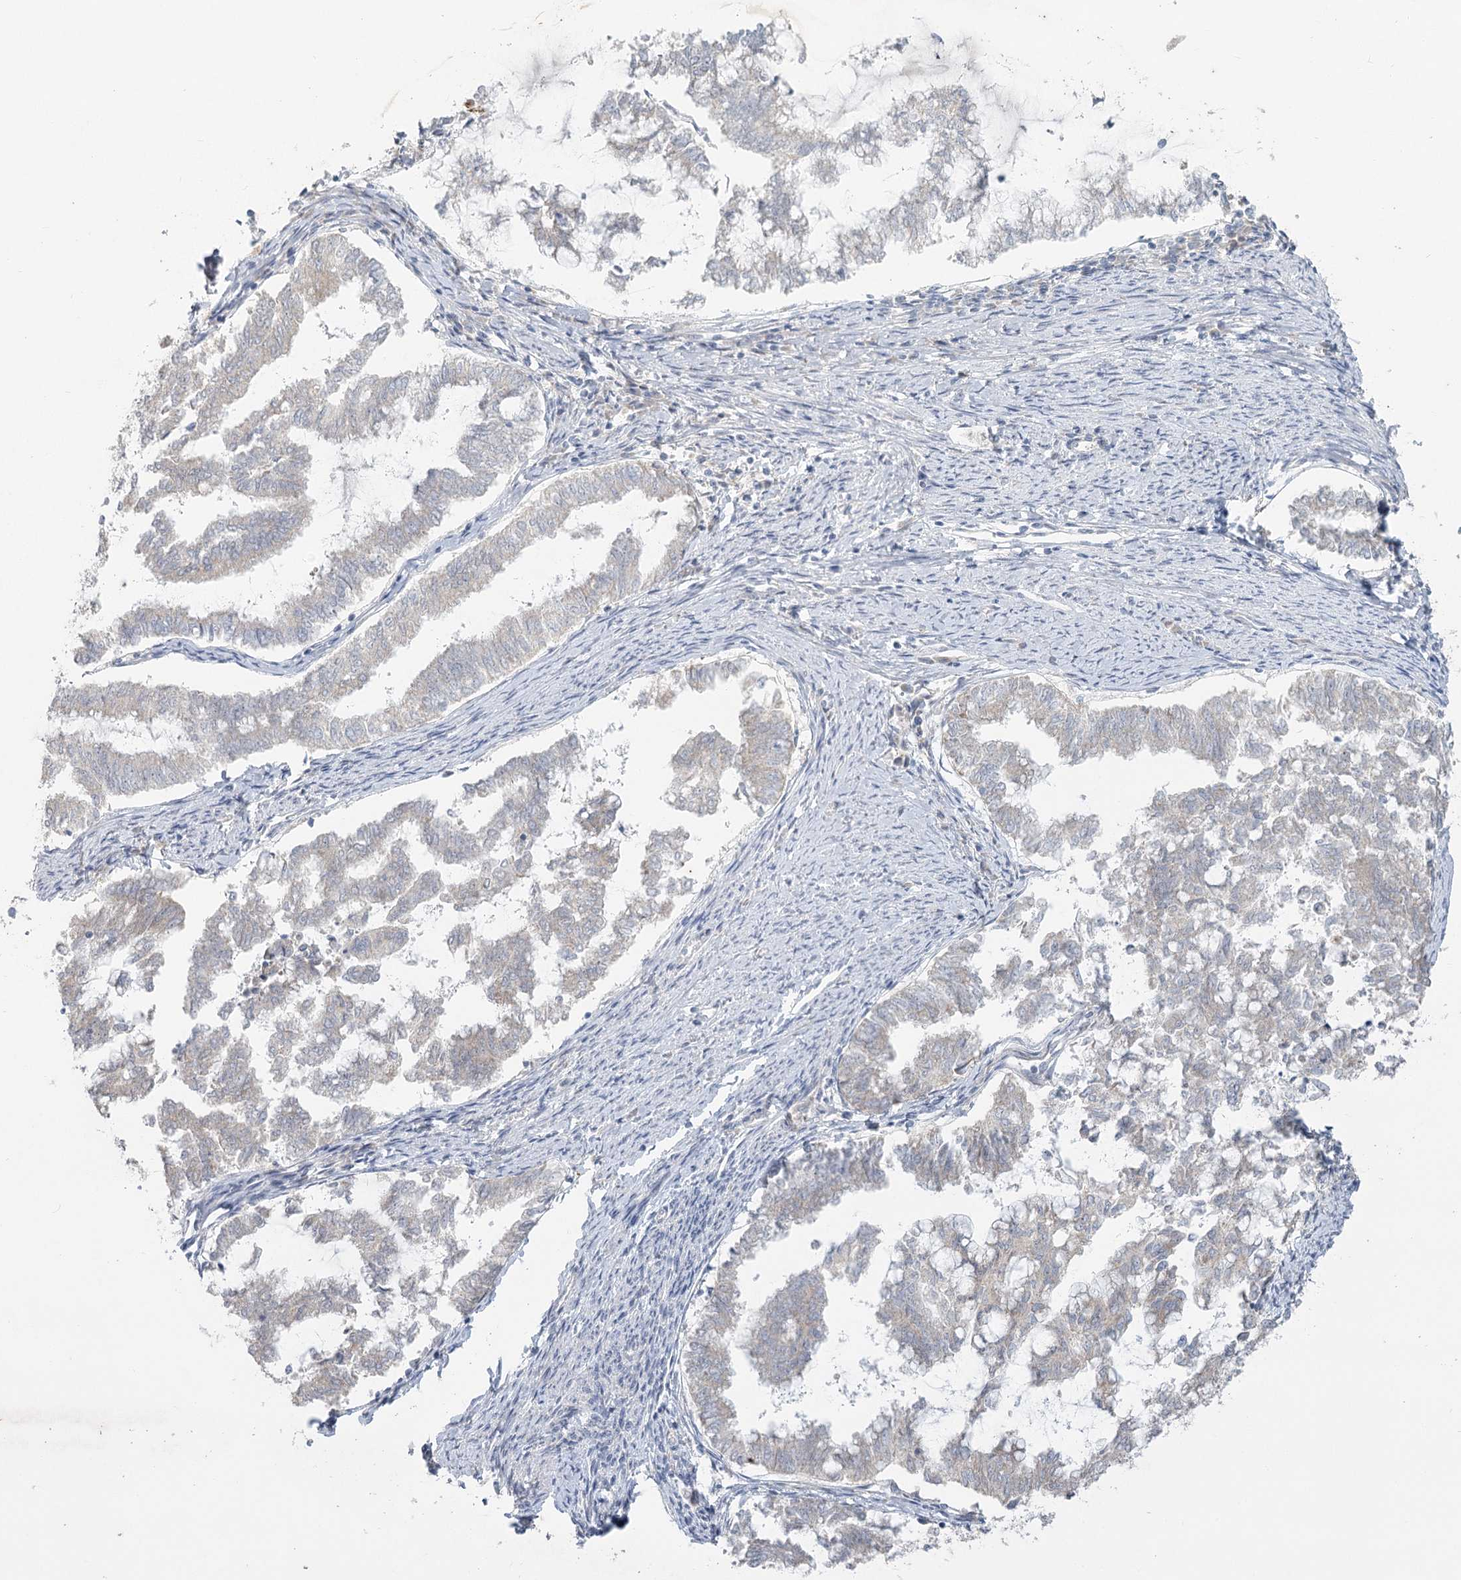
{"staining": {"intensity": "negative", "quantity": "none", "location": "none"}, "tissue": "endometrial cancer", "cell_type": "Tumor cells", "image_type": "cancer", "snomed": [{"axis": "morphology", "description": "Adenocarcinoma, NOS"}, {"axis": "topography", "description": "Endometrium"}], "caption": "This is a image of immunohistochemistry staining of endometrial adenocarcinoma, which shows no positivity in tumor cells. Nuclei are stained in blue.", "gene": "PLA2G12A", "patient": {"sex": "female", "age": 79}}